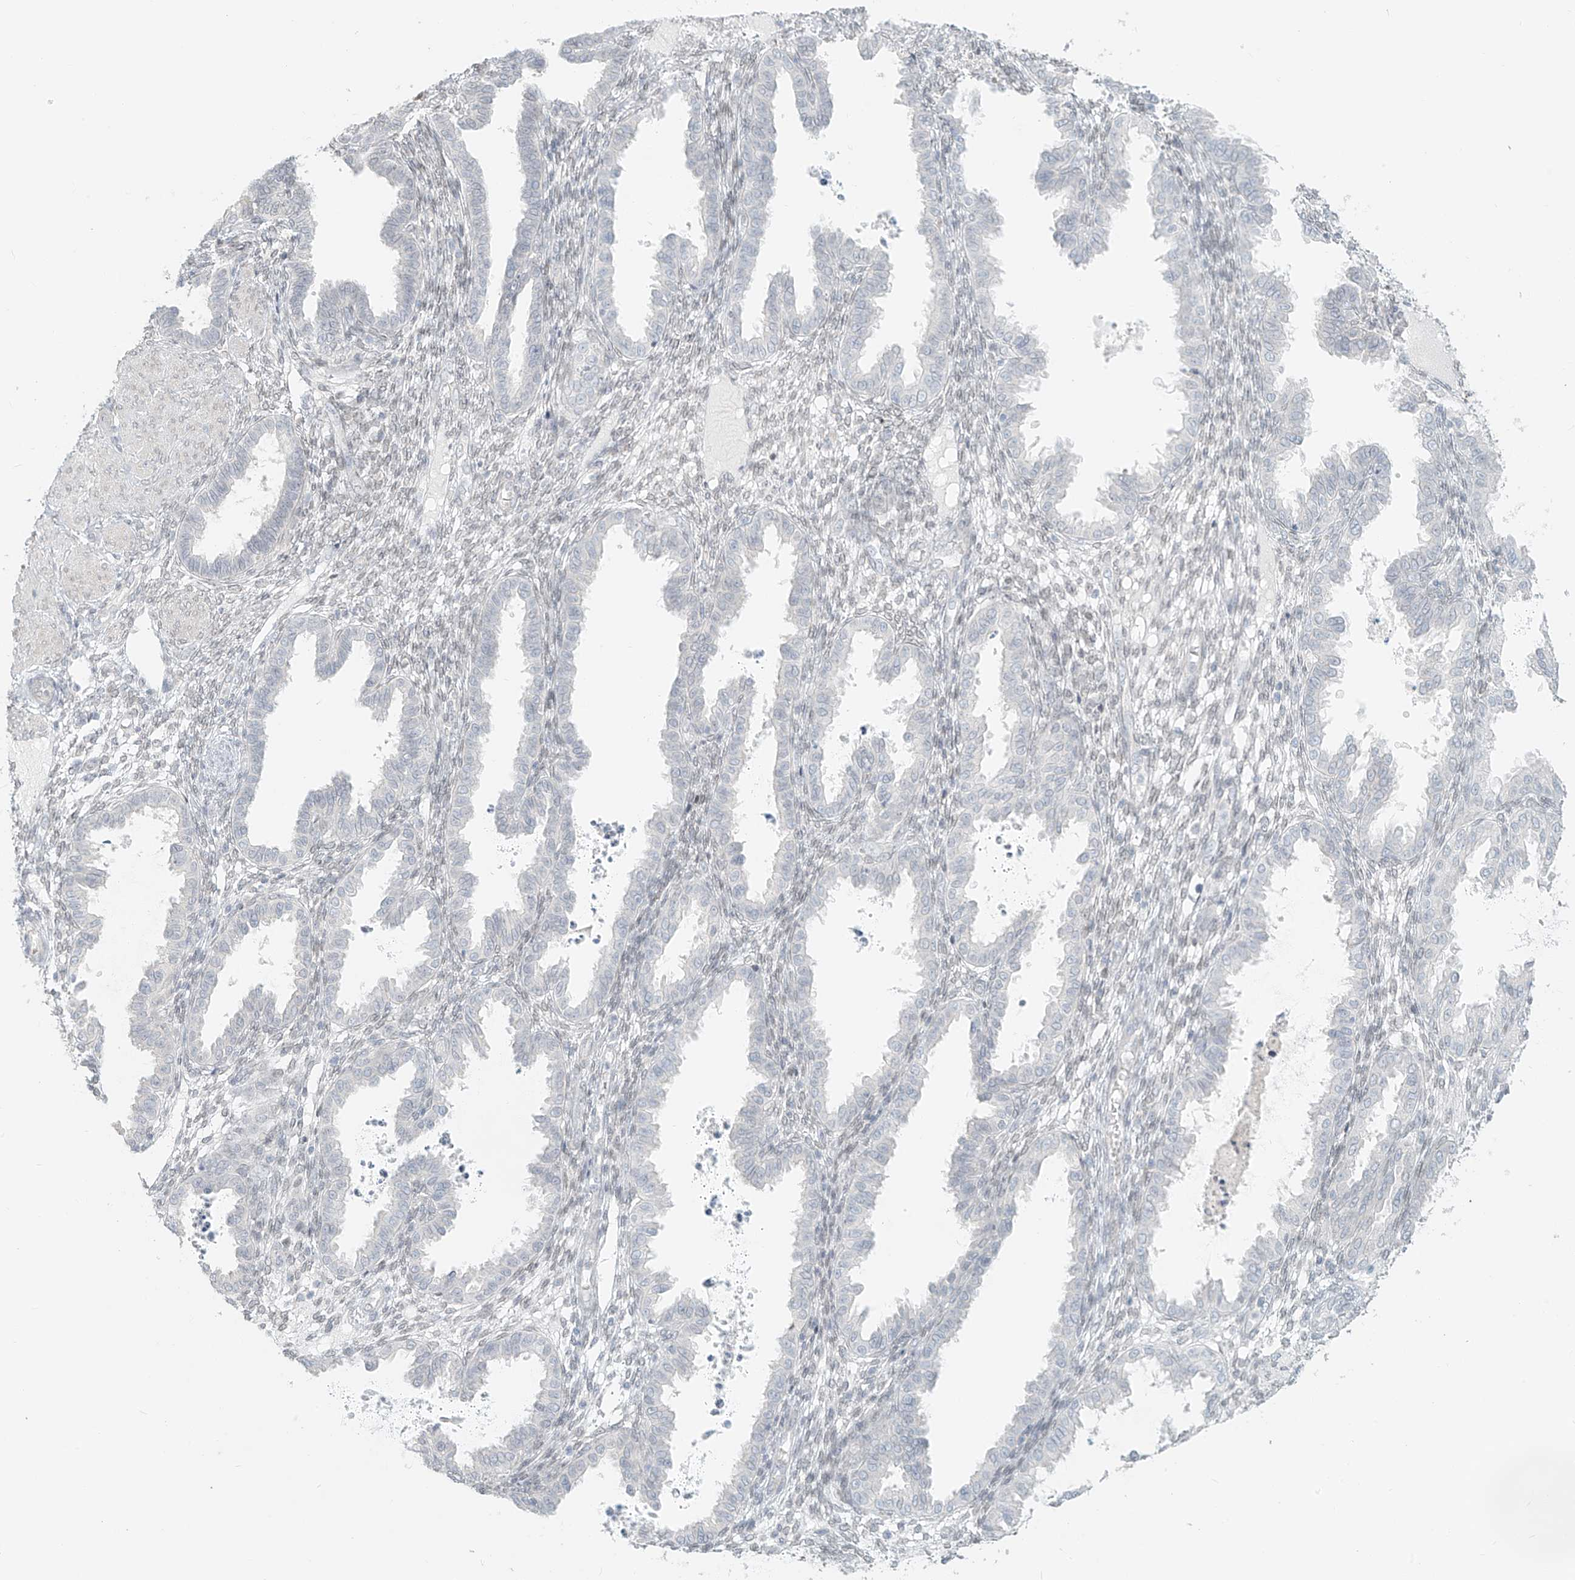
{"staining": {"intensity": "negative", "quantity": "none", "location": "none"}, "tissue": "endometrium", "cell_type": "Cells in endometrial stroma", "image_type": "normal", "snomed": [{"axis": "morphology", "description": "Normal tissue, NOS"}, {"axis": "topography", "description": "Endometrium"}], "caption": "There is no significant staining in cells in endometrial stroma of endometrium. (Stains: DAB (3,3'-diaminobenzidine) IHC with hematoxylin counter stain, Microscopy: brightfield microscopy at high magnification).", "gene": "OSBPL7", "patient": {"sex": "female", "age": 33}}